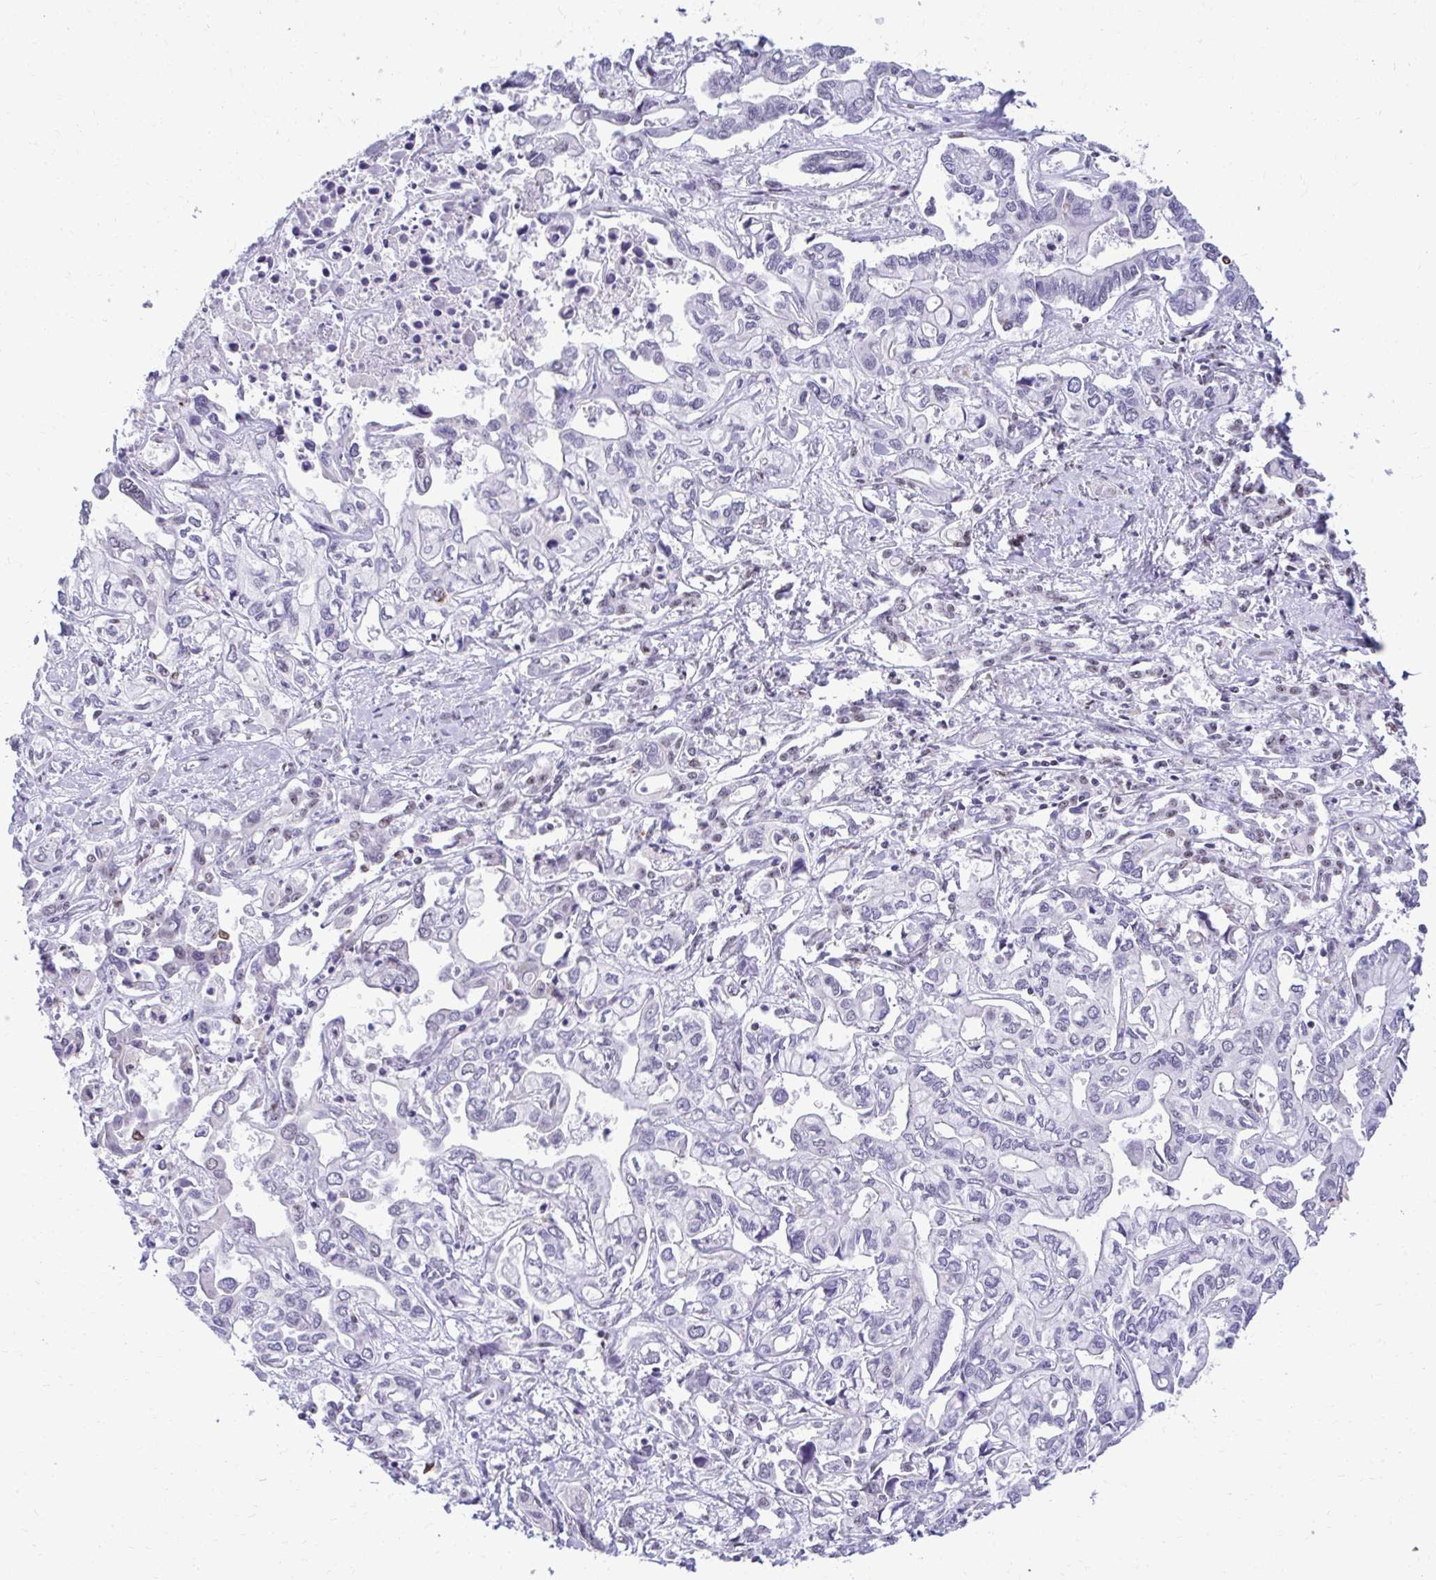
{"staining": {"intensity": "negative", "quantity": "none", "location": "none"}, "tissue": "liver cancer", "cell_type": "Tumor cells", "image_type": "cancer", "snomed": [{"axis": "morphology", "description": "Cholangiocarcinoma"}, {"axis": "topography", "description": "Liver"}], "caption": "Tumor cells are negative for protein expression in human liver cancer (cholangiocarcinoma).", "gene": "PELP1", "patient": {"sex": "female", "age": 64}}